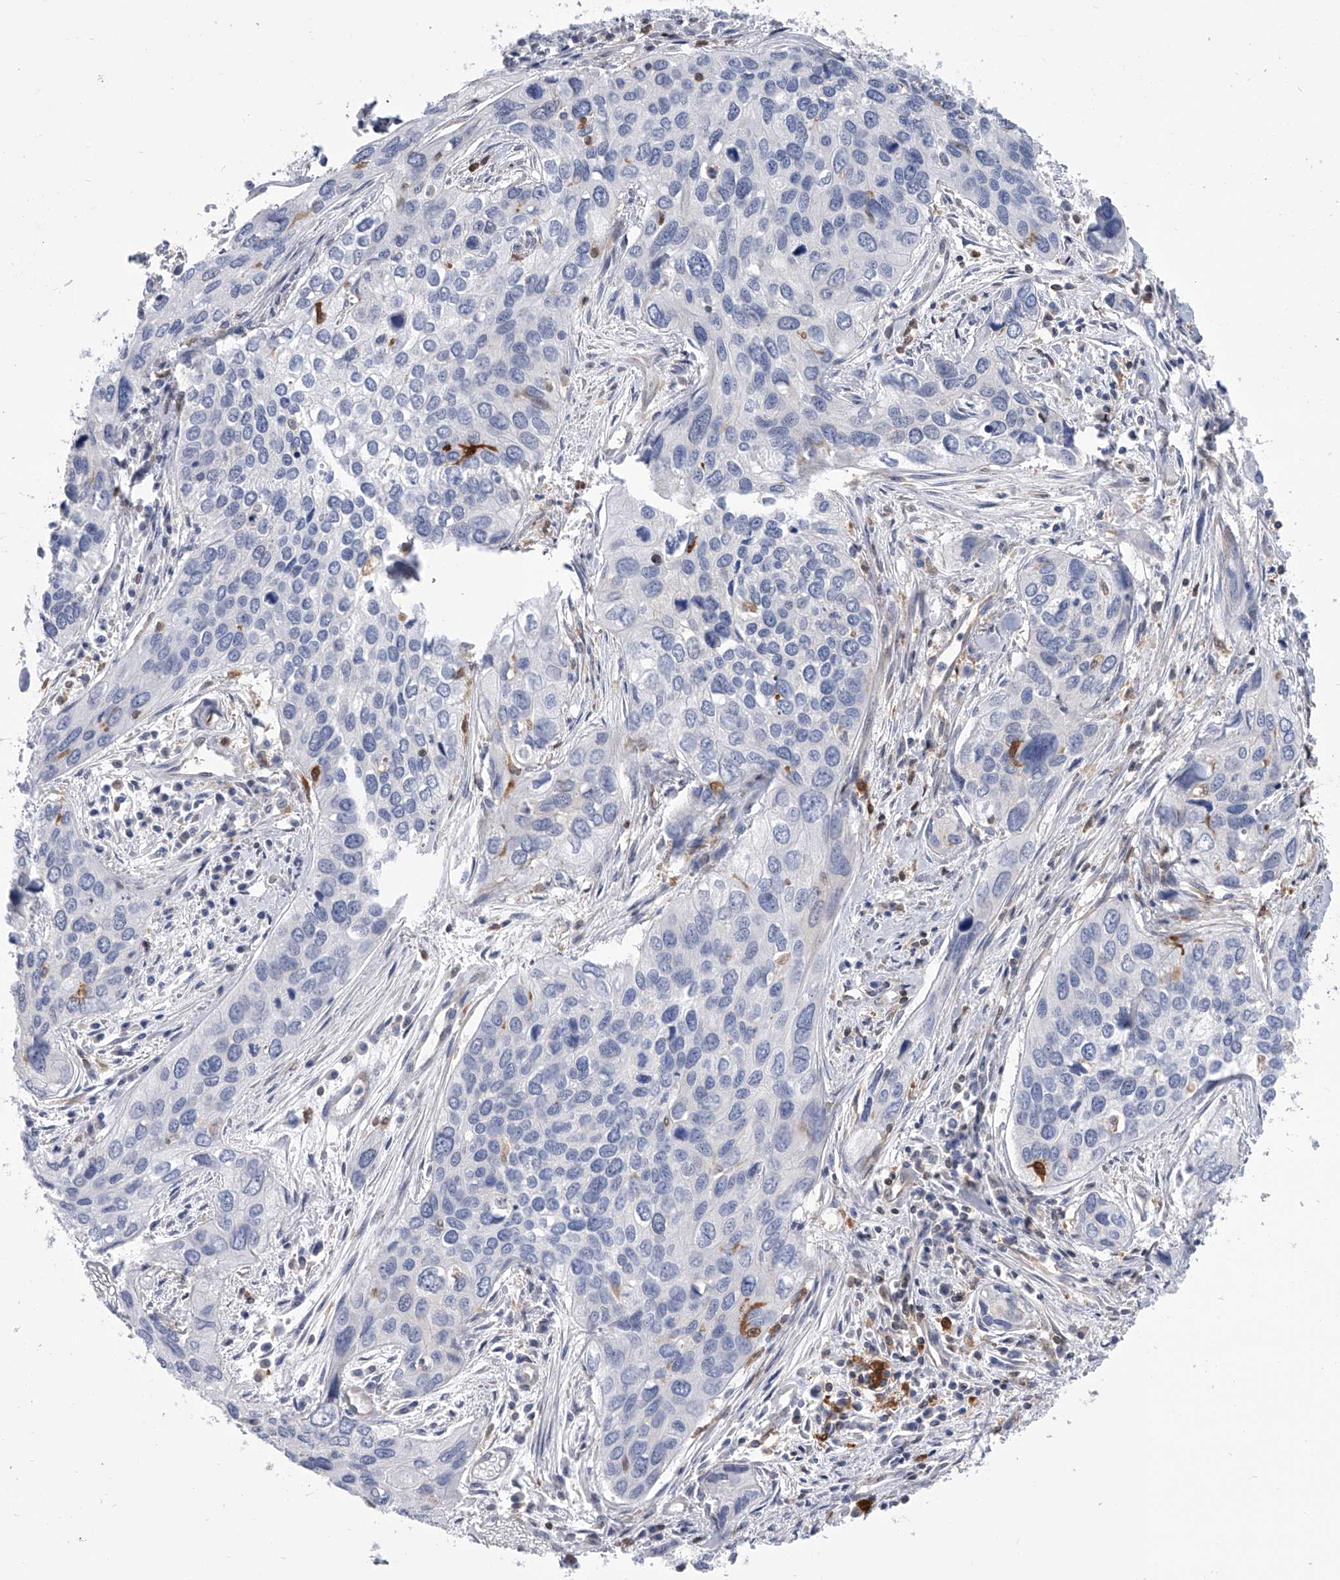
{"staining": {"intensity": "negative", "quantity": "none", "location": "none"}, "tissue": "cervical cancer", "cell_type": "Tumor cells", "image_type": "cancer", "snomed": [{"axis": "morphology", "description": "Squamous cell carcinoma, NOS"}, {"axis": "topography", "description": "Cervix"}], "caption": "Immunohistochemistry (IHC) micrograph of cervical cancer stained for a protein (brown), which demonstrates no expression in tumor cells.", "gene": "SERPINB9", "patient": {"sex": "female", "age": 55}}